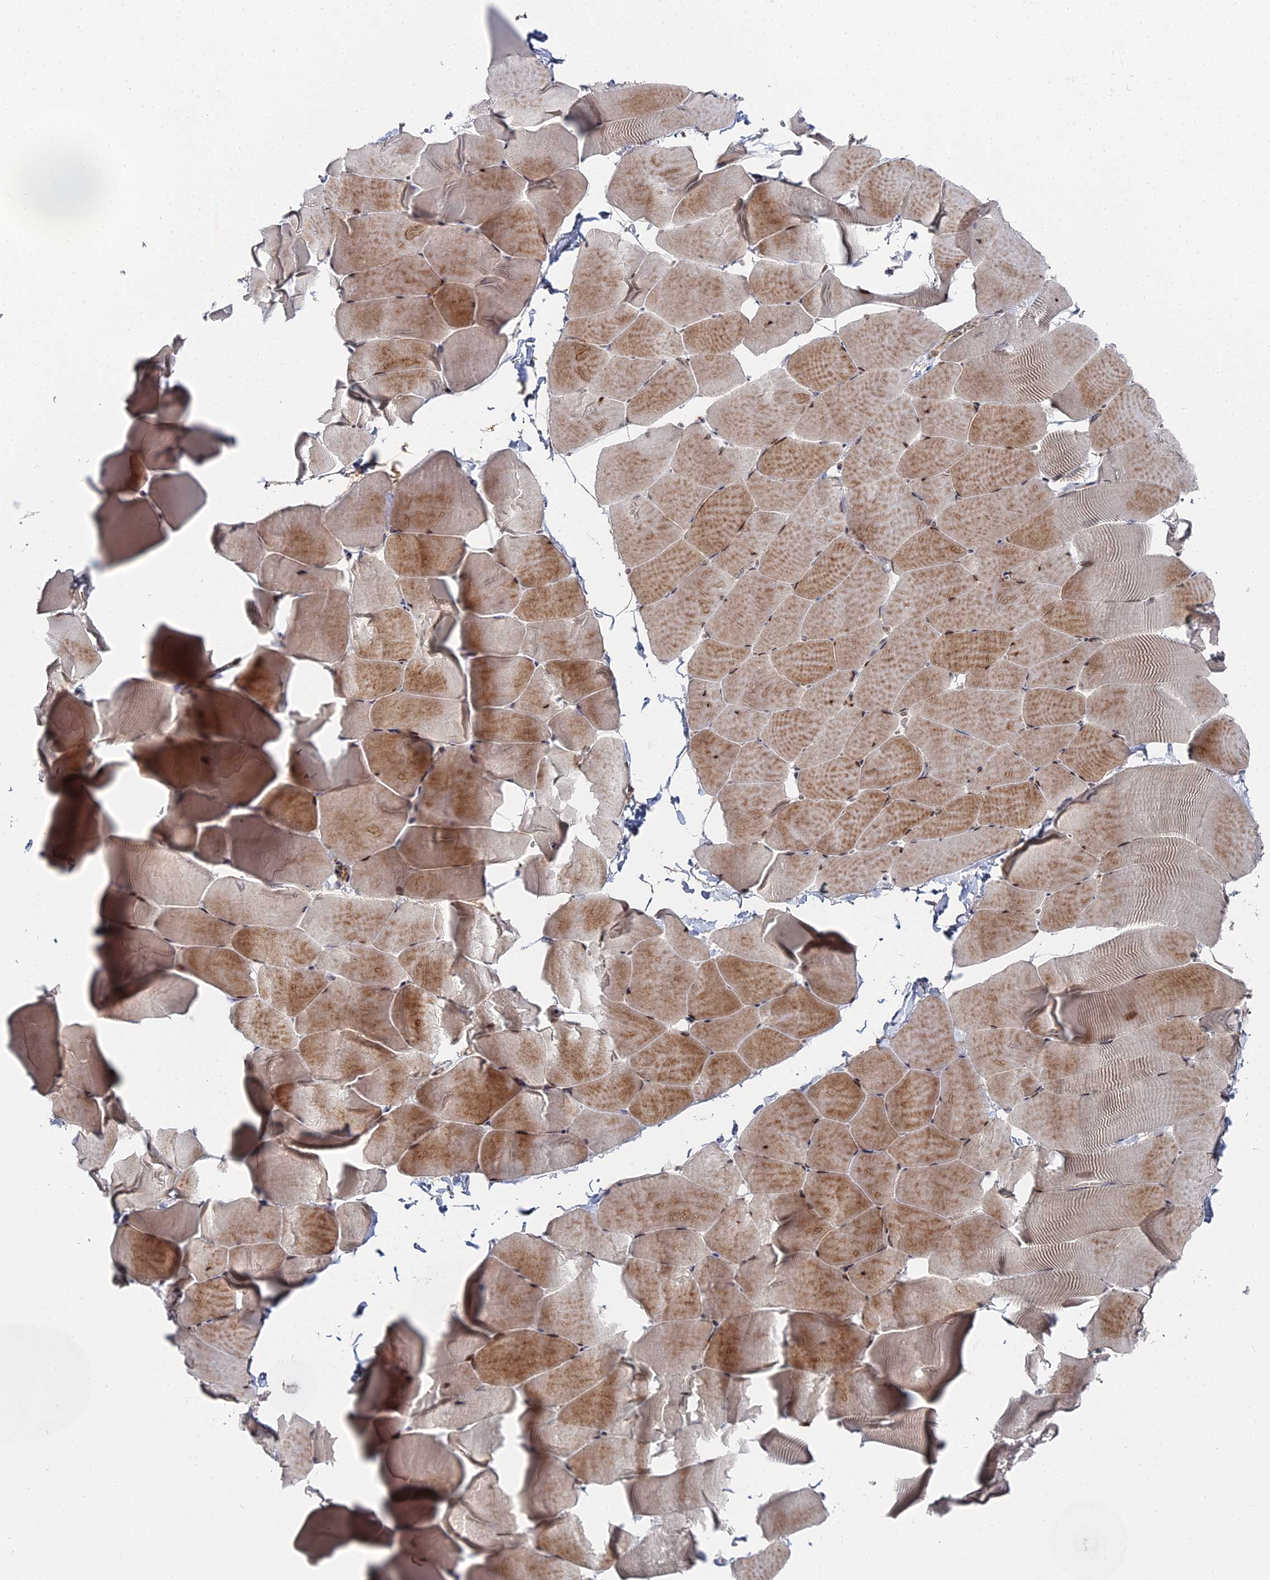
{"staining": {"intensity": "moderate", "quantity": ">75%", "location": "cytoplasmic/membranous"}, "tissue": "skeletal muscle", "cell_type": "Myocytes", "image_type": "normal", "snomed": [{"axis": "morphology", "description": "Normal tissue, NOS"}, {"axis": "topography", "description": "Skeletal muscle"}], "caption": "Protein staining exhibits moderate cytoplasmic/membranous expression in about >75% of myocytes in normal skeletal muscle. (brown staining indicates protein expression, while blue staining denotes nuclei).", "gene": "SGMS1", "patient": {"sex": "male", "age": 25}}